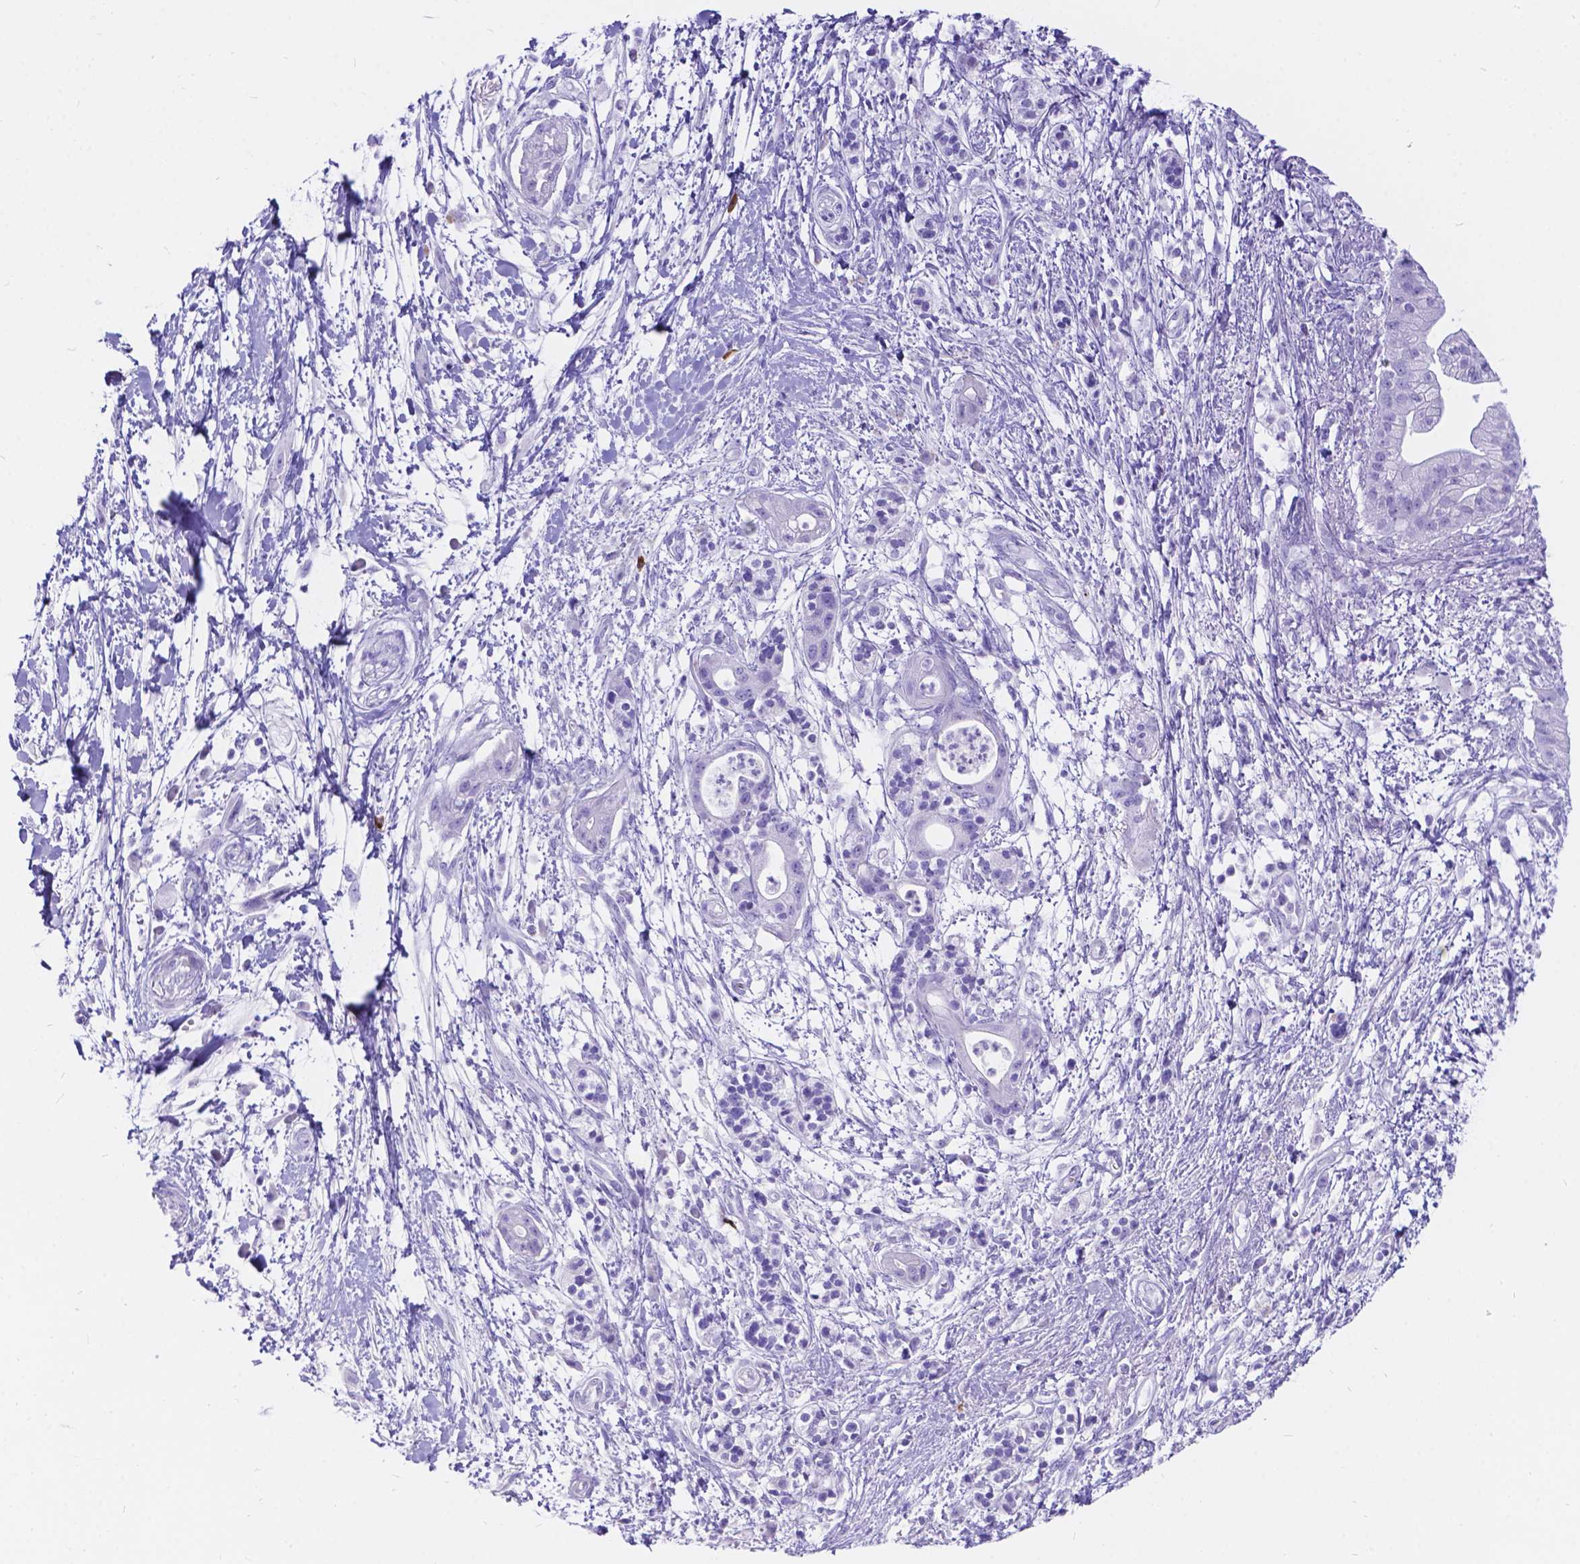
{"staining": {"intensity": "negative", "quantity": "none", "location": "none"}, "tissue": "pancreatic cancer", "cell_type": "Tumor cells", "image_type": "cancer", "snomed": [{"axis": "morphology", "description": "Normal tissue, NOS"}, {"axis": "morphology", "description": "Adenocarcinoma, NOS"}, {"axis": "topography", "description": "Lymph node"}, {"axis": "topography", "description": "Pancreas"}], "caption": "The image demonstrates no staining of tumor cells in adenocarcinoma (pancreatic). (IHC, brightfield microscopy, high magnification).", "gene": "KLHL10", "patient": {"sex": "female", "age": 58}}